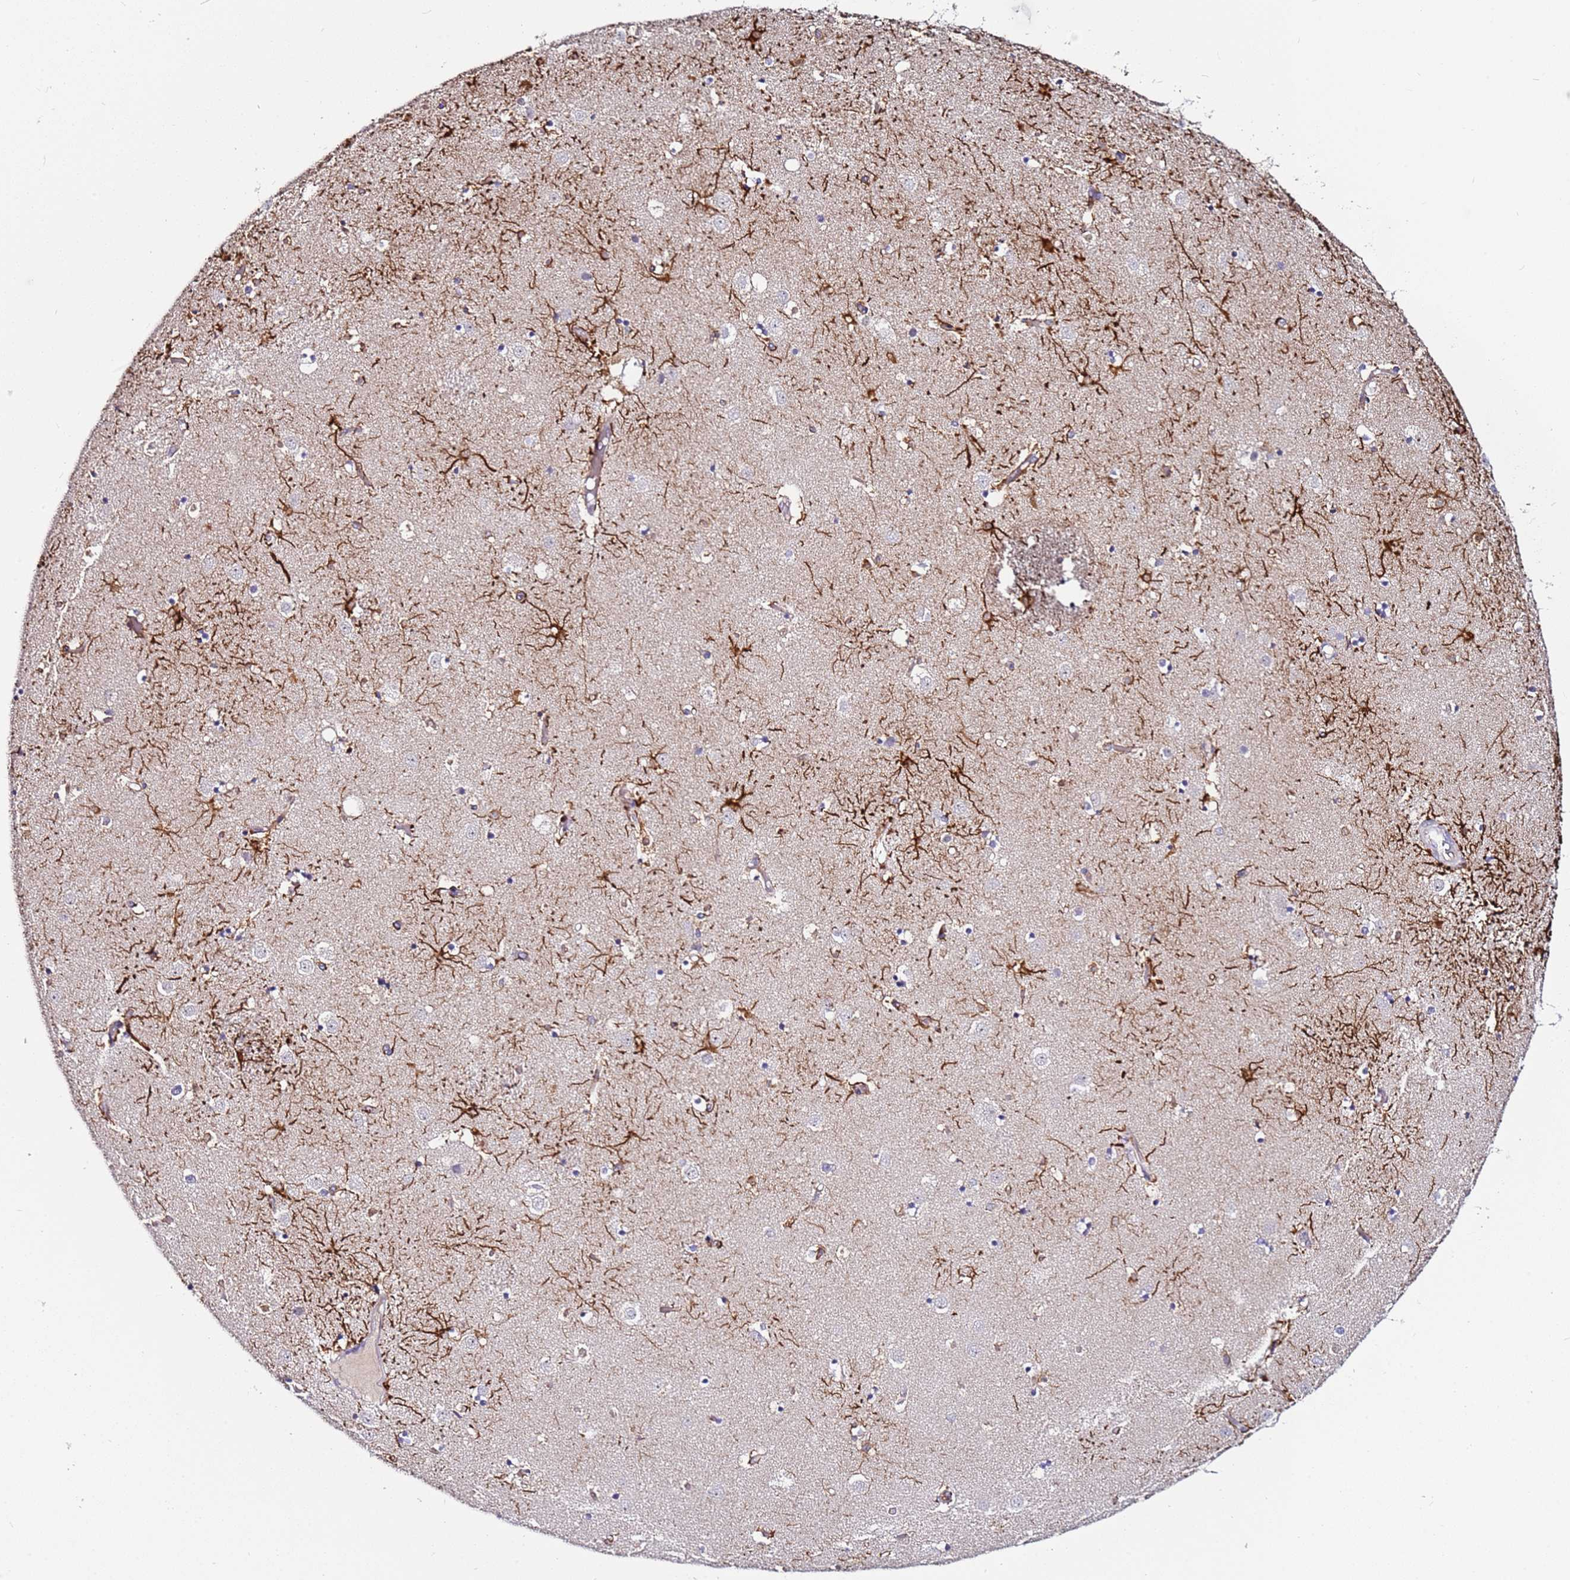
{"staining": {"intensity": "strong", "quantity": "<25%", "location": "cytoplasmic/membranous"}, "tissue": "caudate", "cell_type": "Glial cells", "image_type": "normal", "snomed": [{"axis": "morphology", "description": "Normal tissue, NOS"}, {"axis": "topography", "description": "Lateral ventricle wall"}], "caption": "Immunohistochemical staining of benign caudate shows <25% levels of strong cytoplasmic/membranous protein expression in approximately <25% of glial cells. The staining was performed using DAB (3,3'-diaminobenzidine), with brown indicating positive protein expression. Nuclei are stained blue with hematoxylin.", "gene": "SRRM5", "patient": {"sex": "female", "age": 52}}